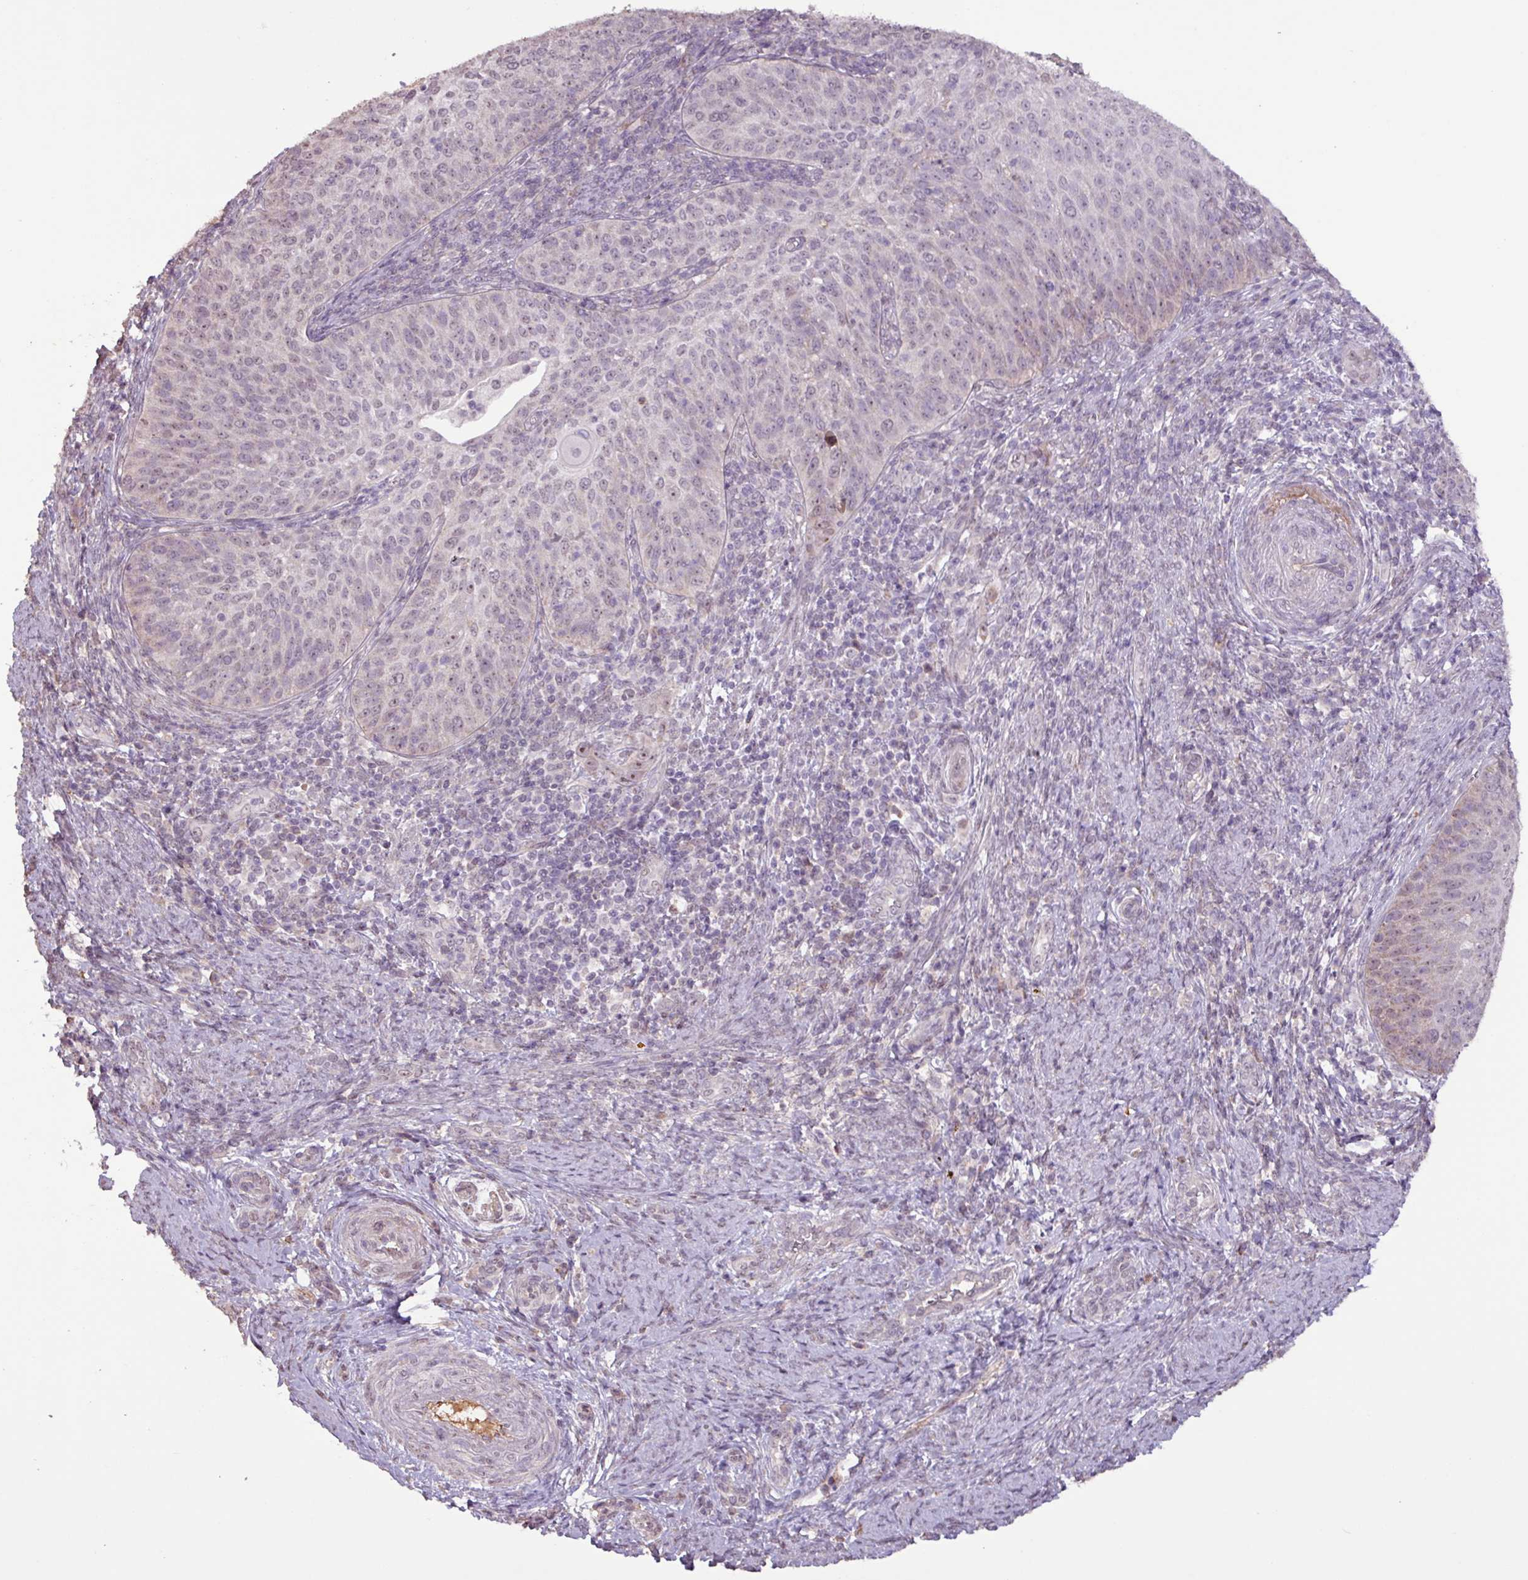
{"staining": {"intensity": "weak", "quantity": "25%-75%", "location": "nuclear"}, "tissue": "cervical cancer", "cell_type": "Tumor cells", "image_type": "cancer", "snomed": [{"axis": "morphology", "description": "Squamous cell carcinoma, NOS"}, {"axis": "topography", "description": "Cervix"}], "caption": "Immunohistochemistry (IHC) staining of cervical squamous cell carcinoma, which displays low levels of weak nuclear positivity in approximately 25%-75% of tumor cells indicating weak nuclear protein staining. The staining was performed using DAB (brown) for protein detection and nuclei were counterstained in hematoxylin (blue).", "gene": "L3MBTL3", "patient": {"sex": "female", "age": 30}}